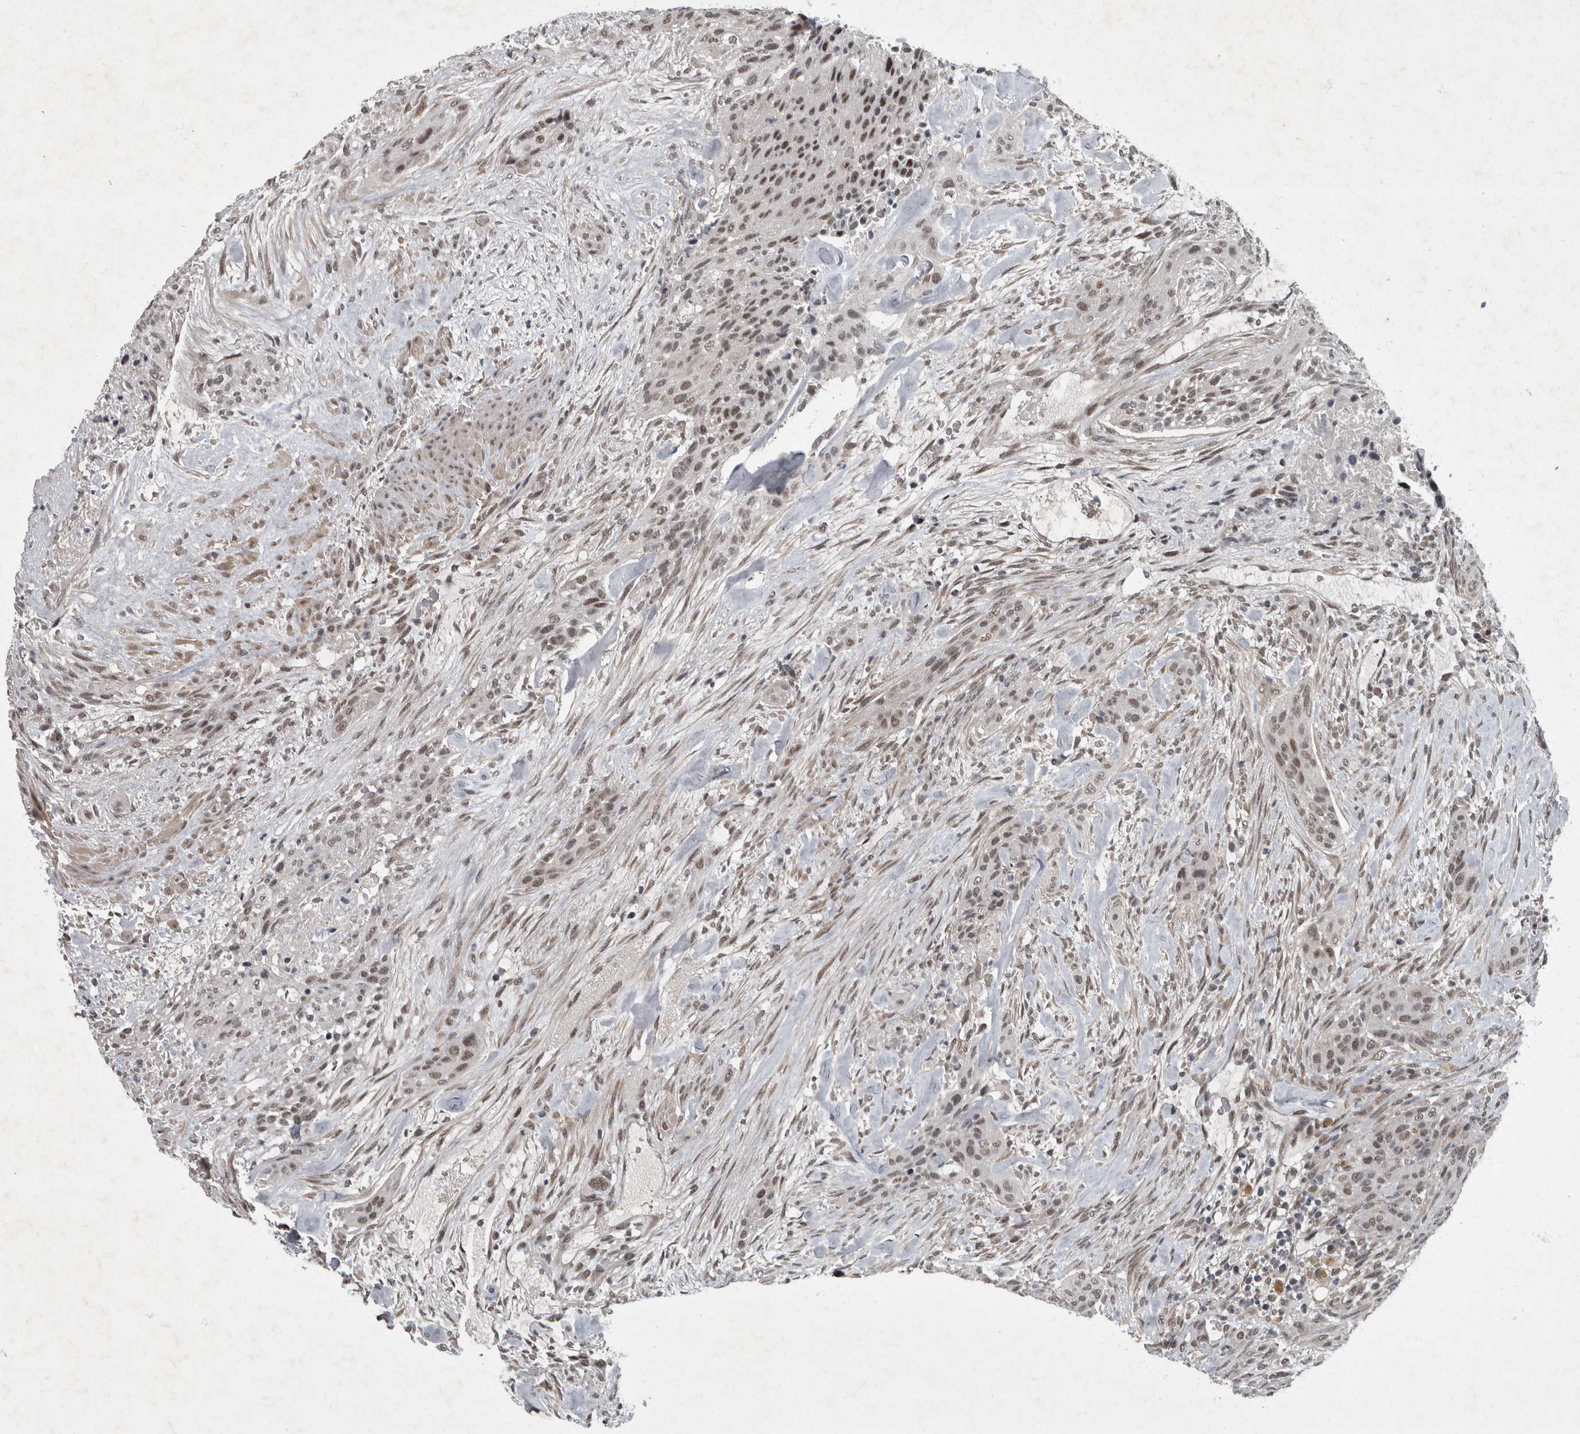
{"staining": {"intensity": "weak", "quantity": ">75%", "location": "nuclear"}, "tissue": "urothelial cancer", "cell_type": "Tumor cells", "image_type": "cancer", "snomed": [{"axis": "morphology", "description": "Urothelial carcinoma, High grade"}, {"axis": "topography", "description": "Urinary bladder"}], "caption": "Human urothelial cancer stained for a protein (brown) displays weak nuclear positive staining in about >75% of tumor cells.", "gene": "WDR33", "patient": {"sex": "male", "age": 35}}